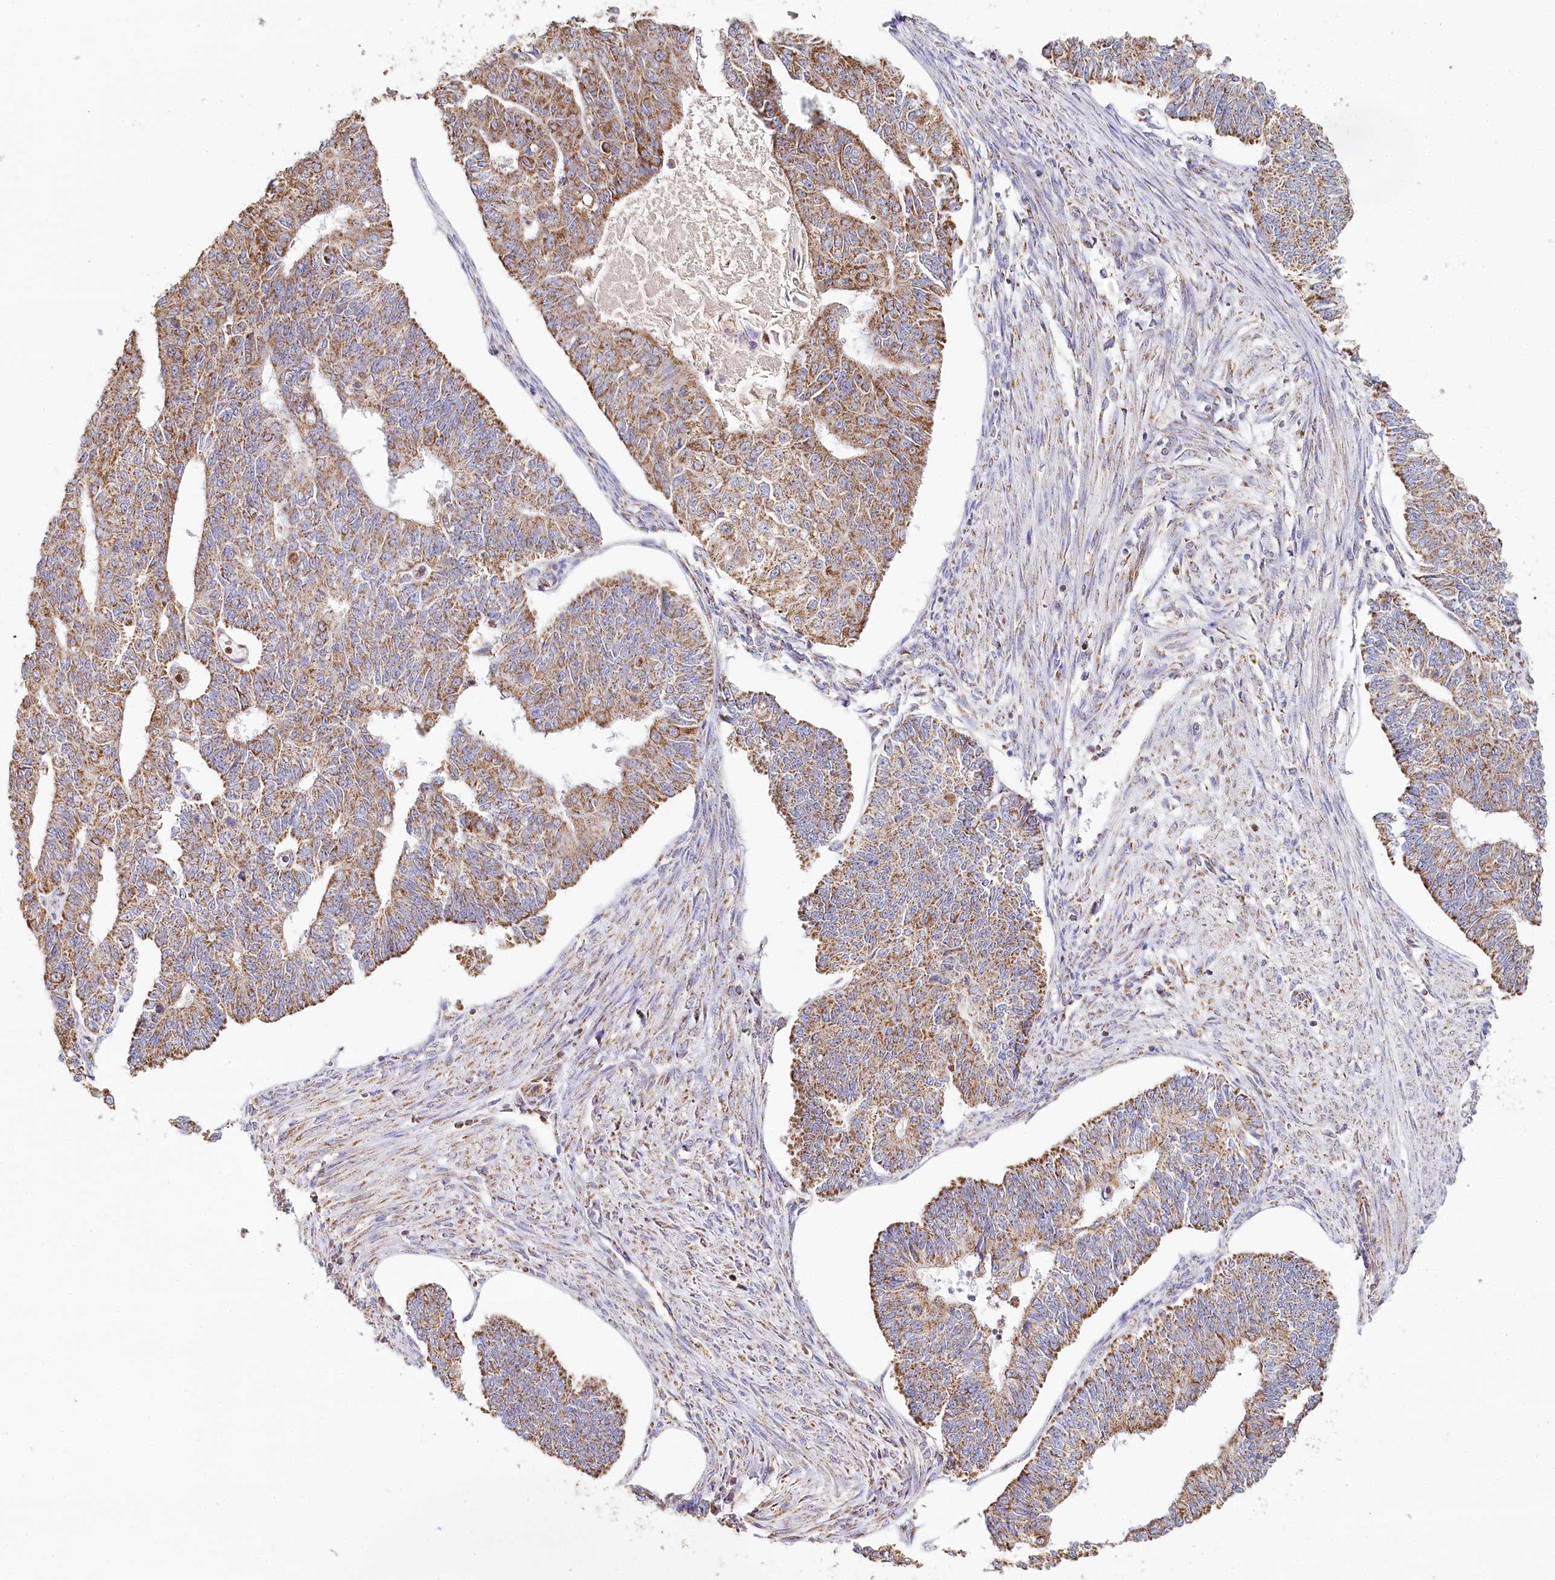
{"staining": {"intensity": "moderate", "quantity": ">75%", "location": "cytoplasmic/membranous"}, "tissue": "endometrial cancer", "cell_type": "Tumor cells", "image_type": "cancer", "snomed": [{"axis": "morphology", "description": "Adenocarcinoma, NOS"}, {"axis": "topography", "description": "Endometrium"}], "caption": "Approximately >75% of tumor cells in endometrial adenocarcinoma exhibit moderate cytoplasmic/membranous protein positivity as visualized by brown immunohistochemical staining.", "gene": "MMP25", "patient": {"sex": "female", "age": 32}}